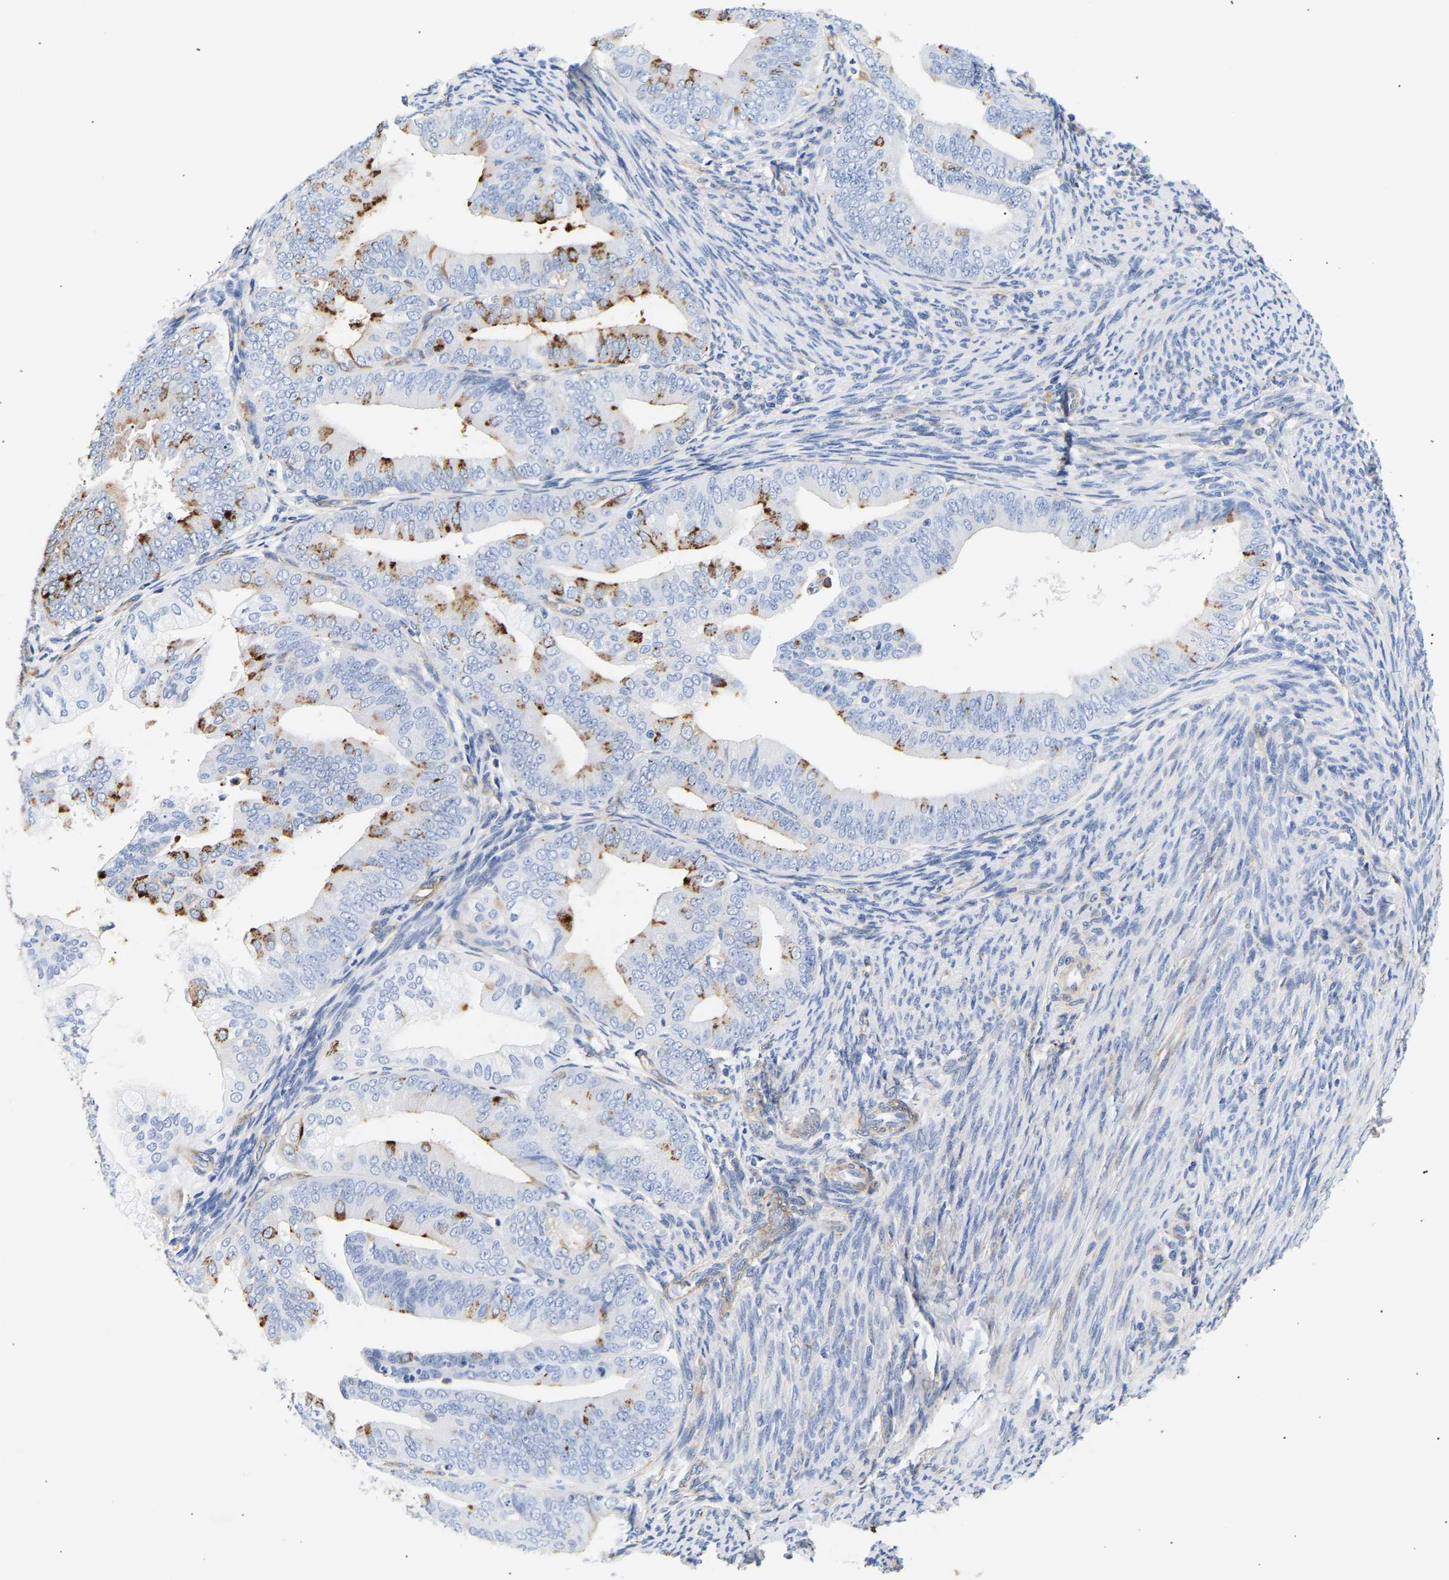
{"staining": {"intensity": "moderate", "quantity": "25%-75%", "location": "cytoplasmic/membranous"}, "tissue": "endometrial cancer", "cell_type": "Tumor cells", "image_type": "cancer", "snomed": [{"axis": "morphology", "description": "Adenocarcinoma, NOS"}, {"axis": "topography", "description": "Endometrium"}], "caption": "Brown immunohistochemical staining in human endometrial adenocarcinoma exhibits moderate cytoplasmic/membranous expression in approximately 25%-75% of tumor cells. Nuclei are stained in blue.", "gene": "IGFBP7", "patient": {"sex": "female", "age": 63}}